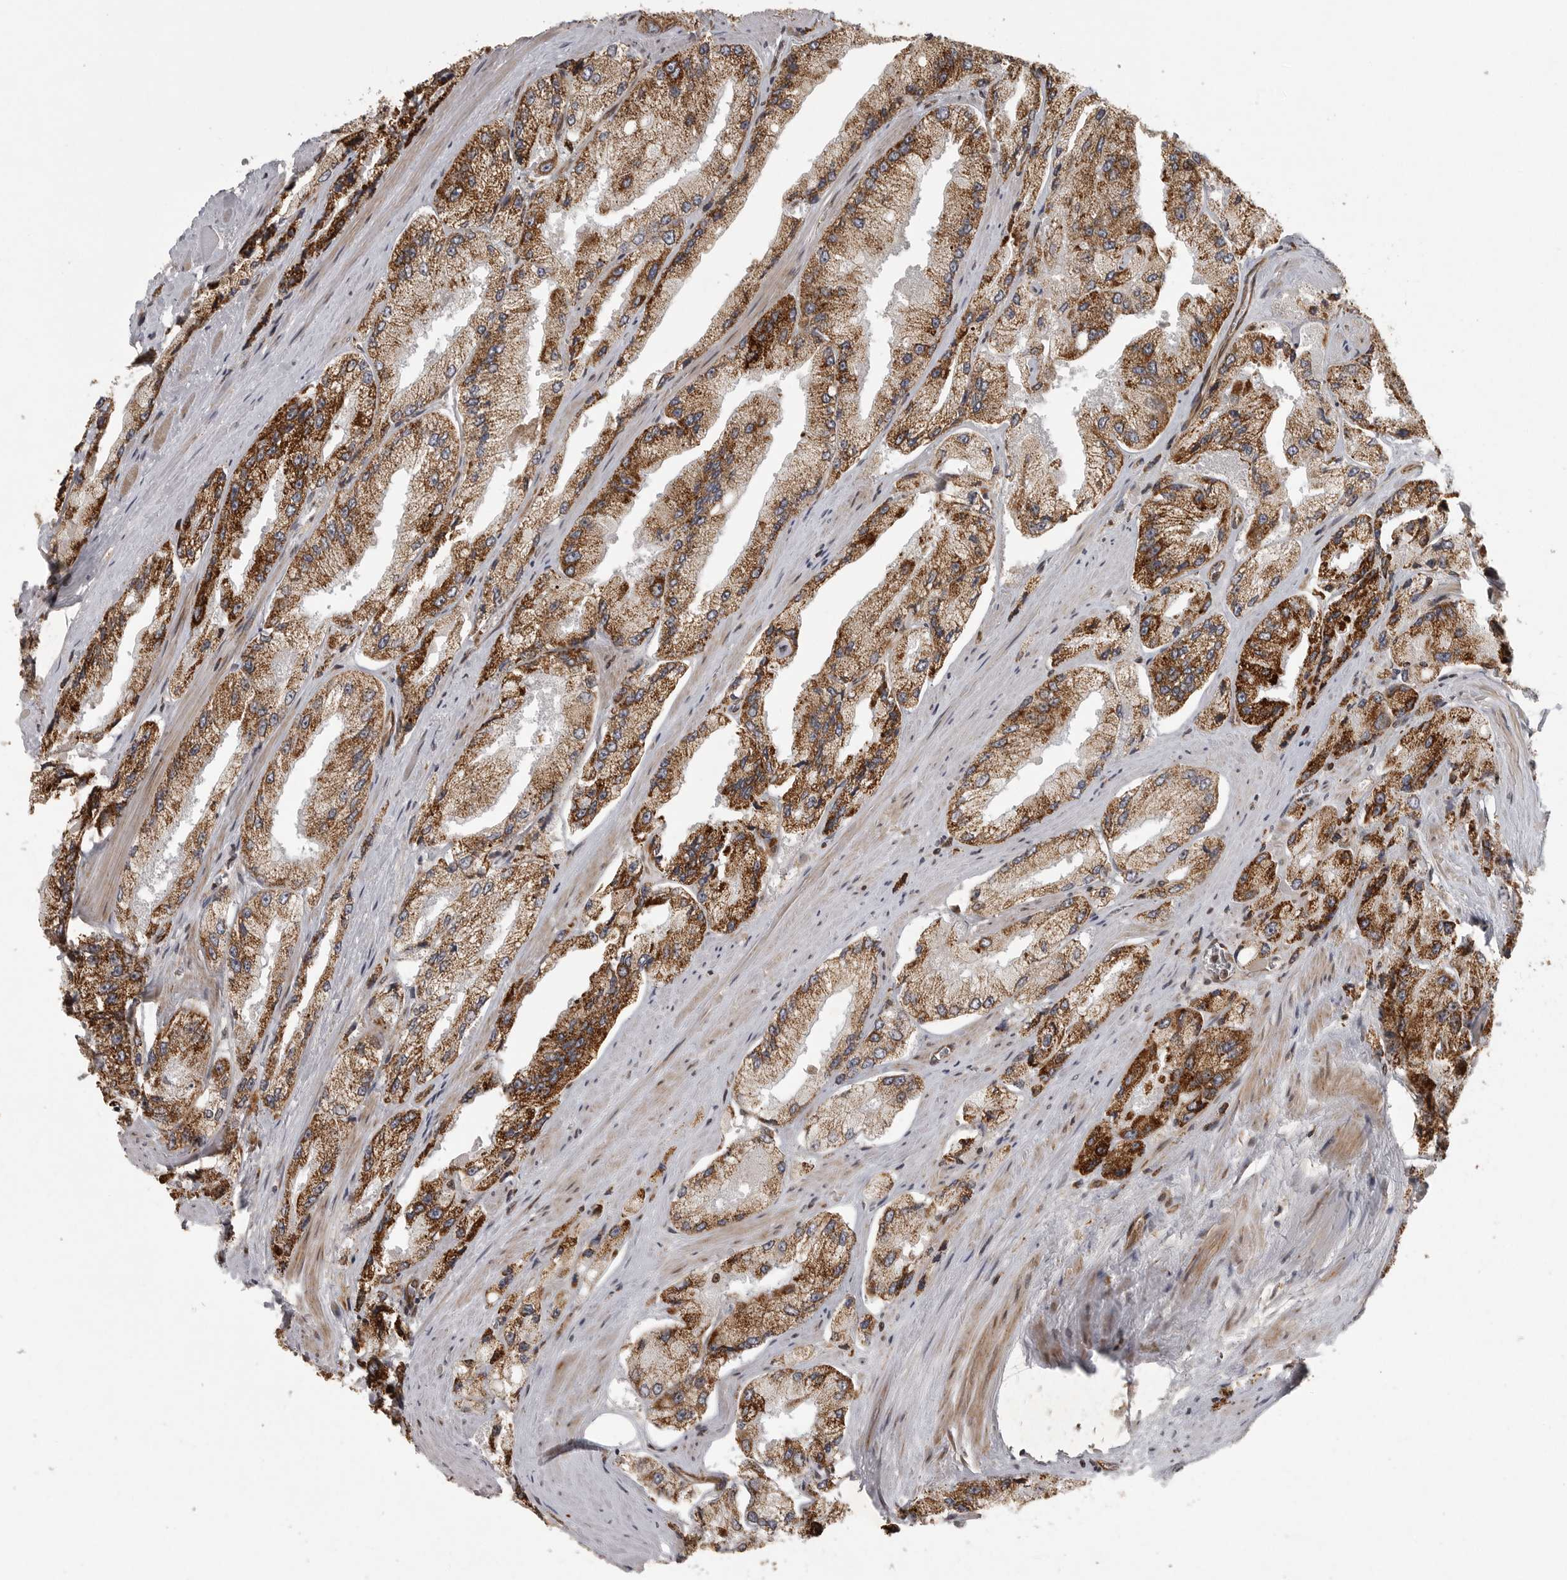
{"staining": {"intensity": "strong", "quantity": ">75%", "location": "cytoplasmic/membranous"}, "tissue": "prostate cancer", "cell_type": "Tumor cells", "image_type": "cancer", "snomed": [{"axis": "morphology", "description": "Adenocarcinoma, High grade"}, {"axis": "topography", "description": "Prostate"}], "caption": "An image showing strong cytoplasmic/membranous staining in about >75% of tumor cells in prostate cancer (high-grade adenocarcinoma), as visualized by brown immunohistochemical staining.", "gene": "NARS2", "patient": {"sex": "male", "age": 58}}